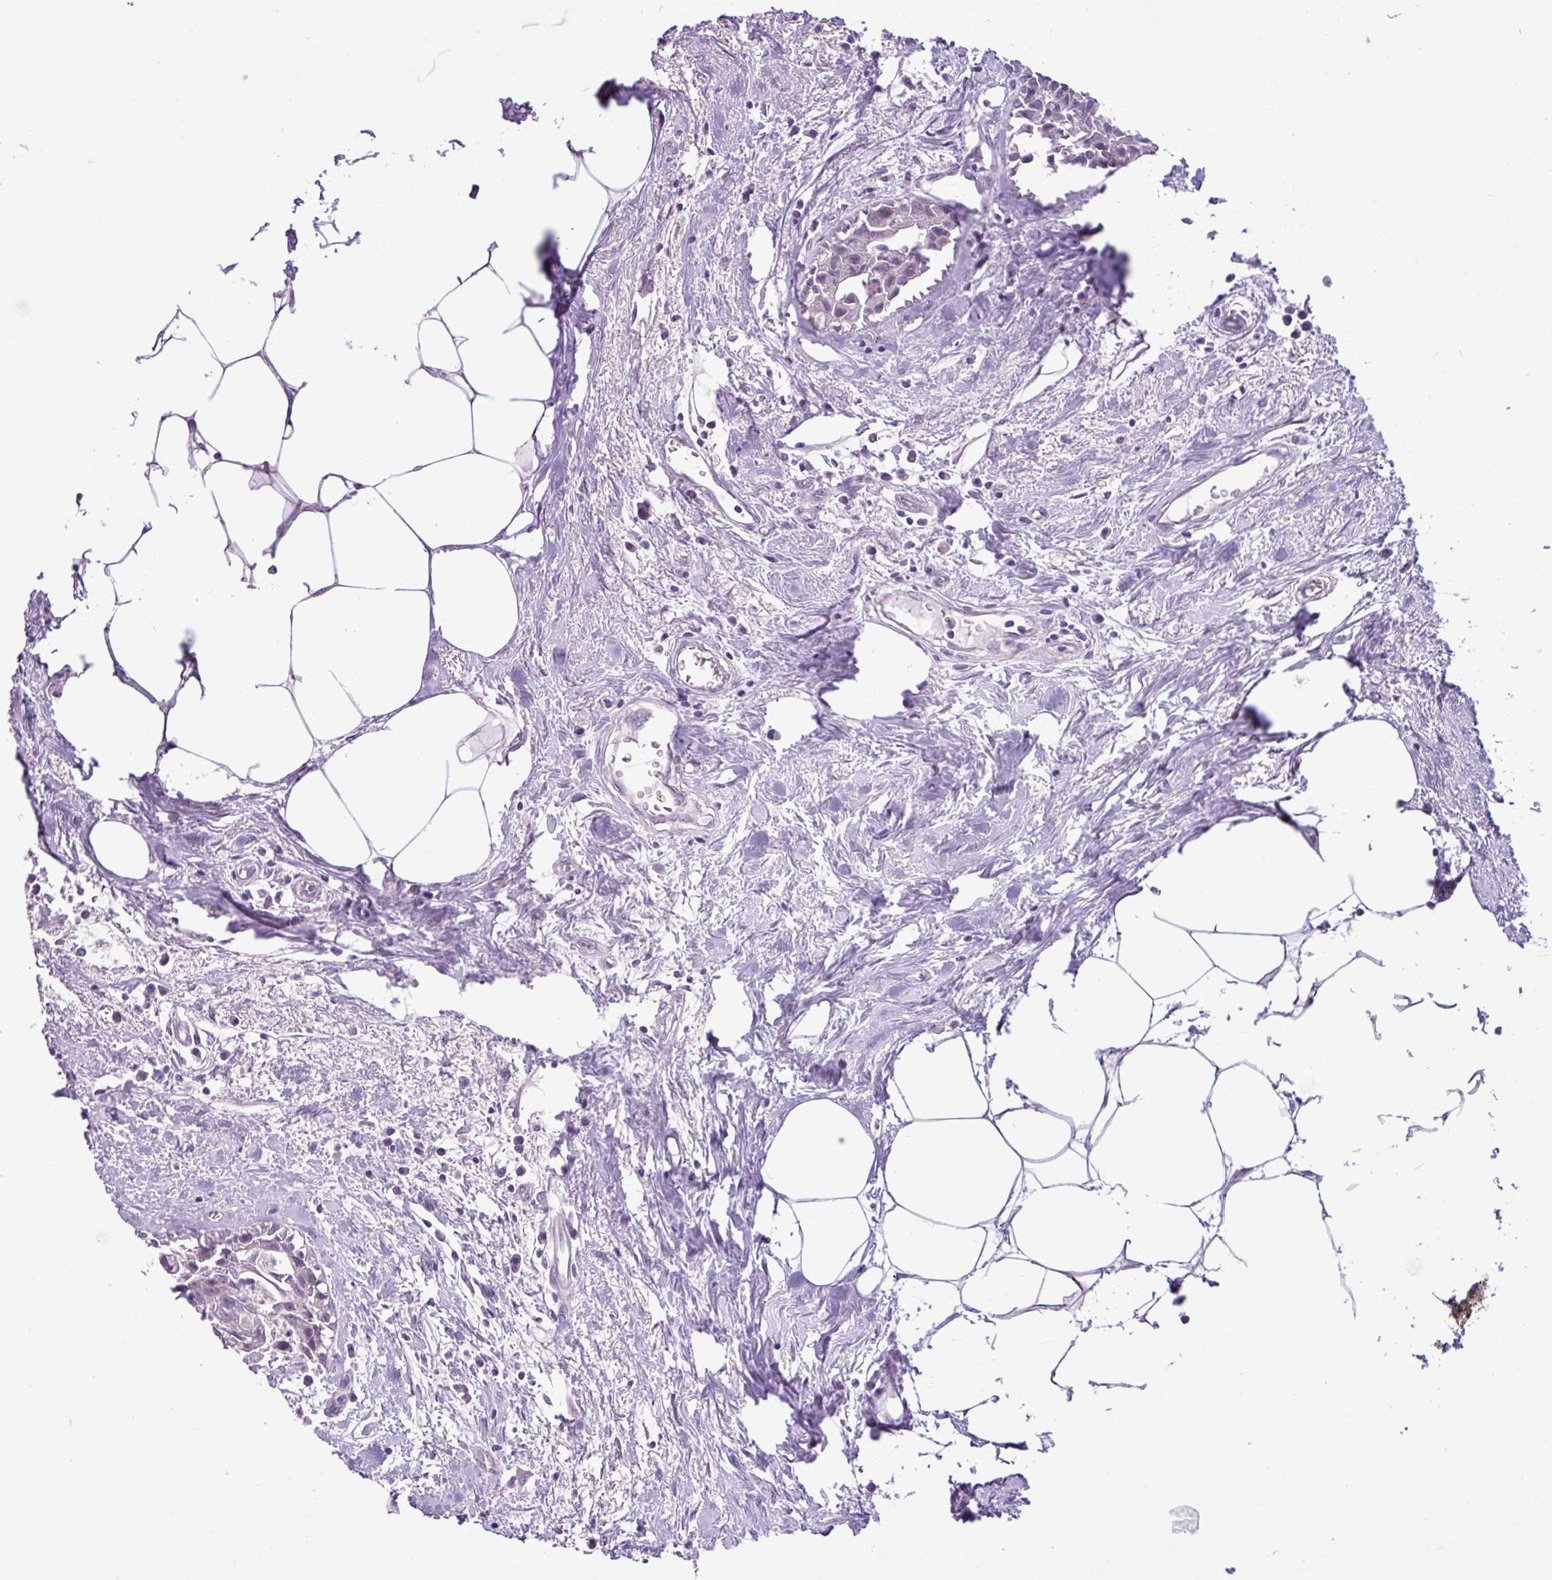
{"staining": {"intensity": "negative", "quantity": "none", "location": "none"}, "tissue": "breast cancer", "cell_type": "Tumor cells", "image_type": "cancer", "snomed": [{"axis": "morphology", "description": "Carcinoma, NOS"}, {"axis": "topography", "description": "Breast"}], "caption": "This histopathology image is of breast carcinoma stained with immunohistochemistry (IHC) to label a protein in brown with the nuclei are counter-stained blue. There is no expression in tumor cells.", "gene": "TONSL", "patient": {"sex": "female", "age": 60}}